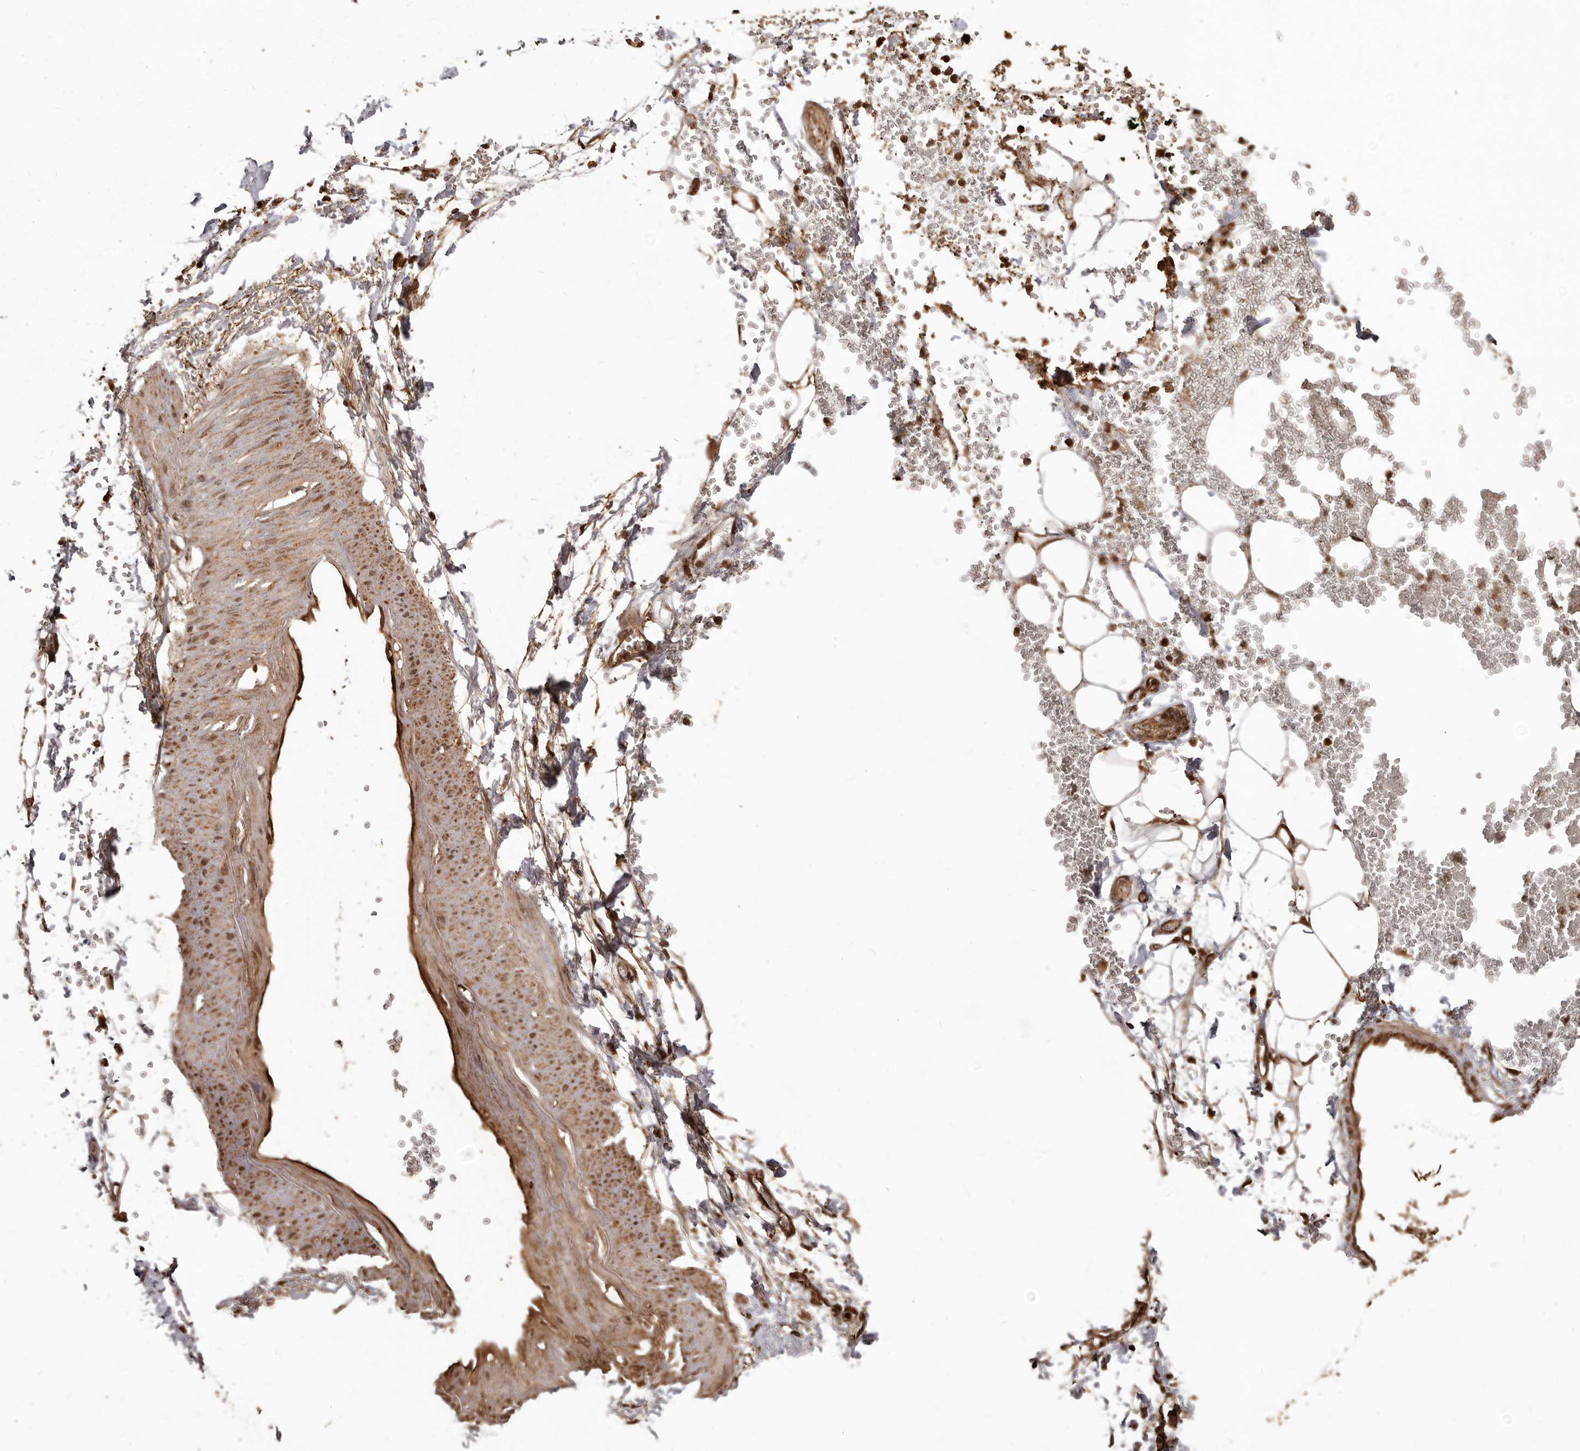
{"staining": {"intensity": "moderate", "quantity": ">75%", "location": "cytoplasmic/membranous"}, "tissue": "adipose tissue", "cell_type": "Adipocytes", "image_type": "normal", "snomed": [{"axis": "morphology", "description": "Normal tissue, NOS"}, {"axis": "morphology", "description": "Adenocarcinoma, NOS"}, {"axis": "topography", "description": "Pancreas"}, {"axis": "topography", "description": "Peripheral nerve tissue"}], "caption": "This histopathology image demonstrates normal adipose tissue stained with immunohistochemistry to label a protein in brown. The cytoplasmic/membranous of adipocytes show moderate positivity for the protein. Nuclei are counter-stained blue.", "gene": "MTO1", "patient": {"sex": "male", "age": 59}}